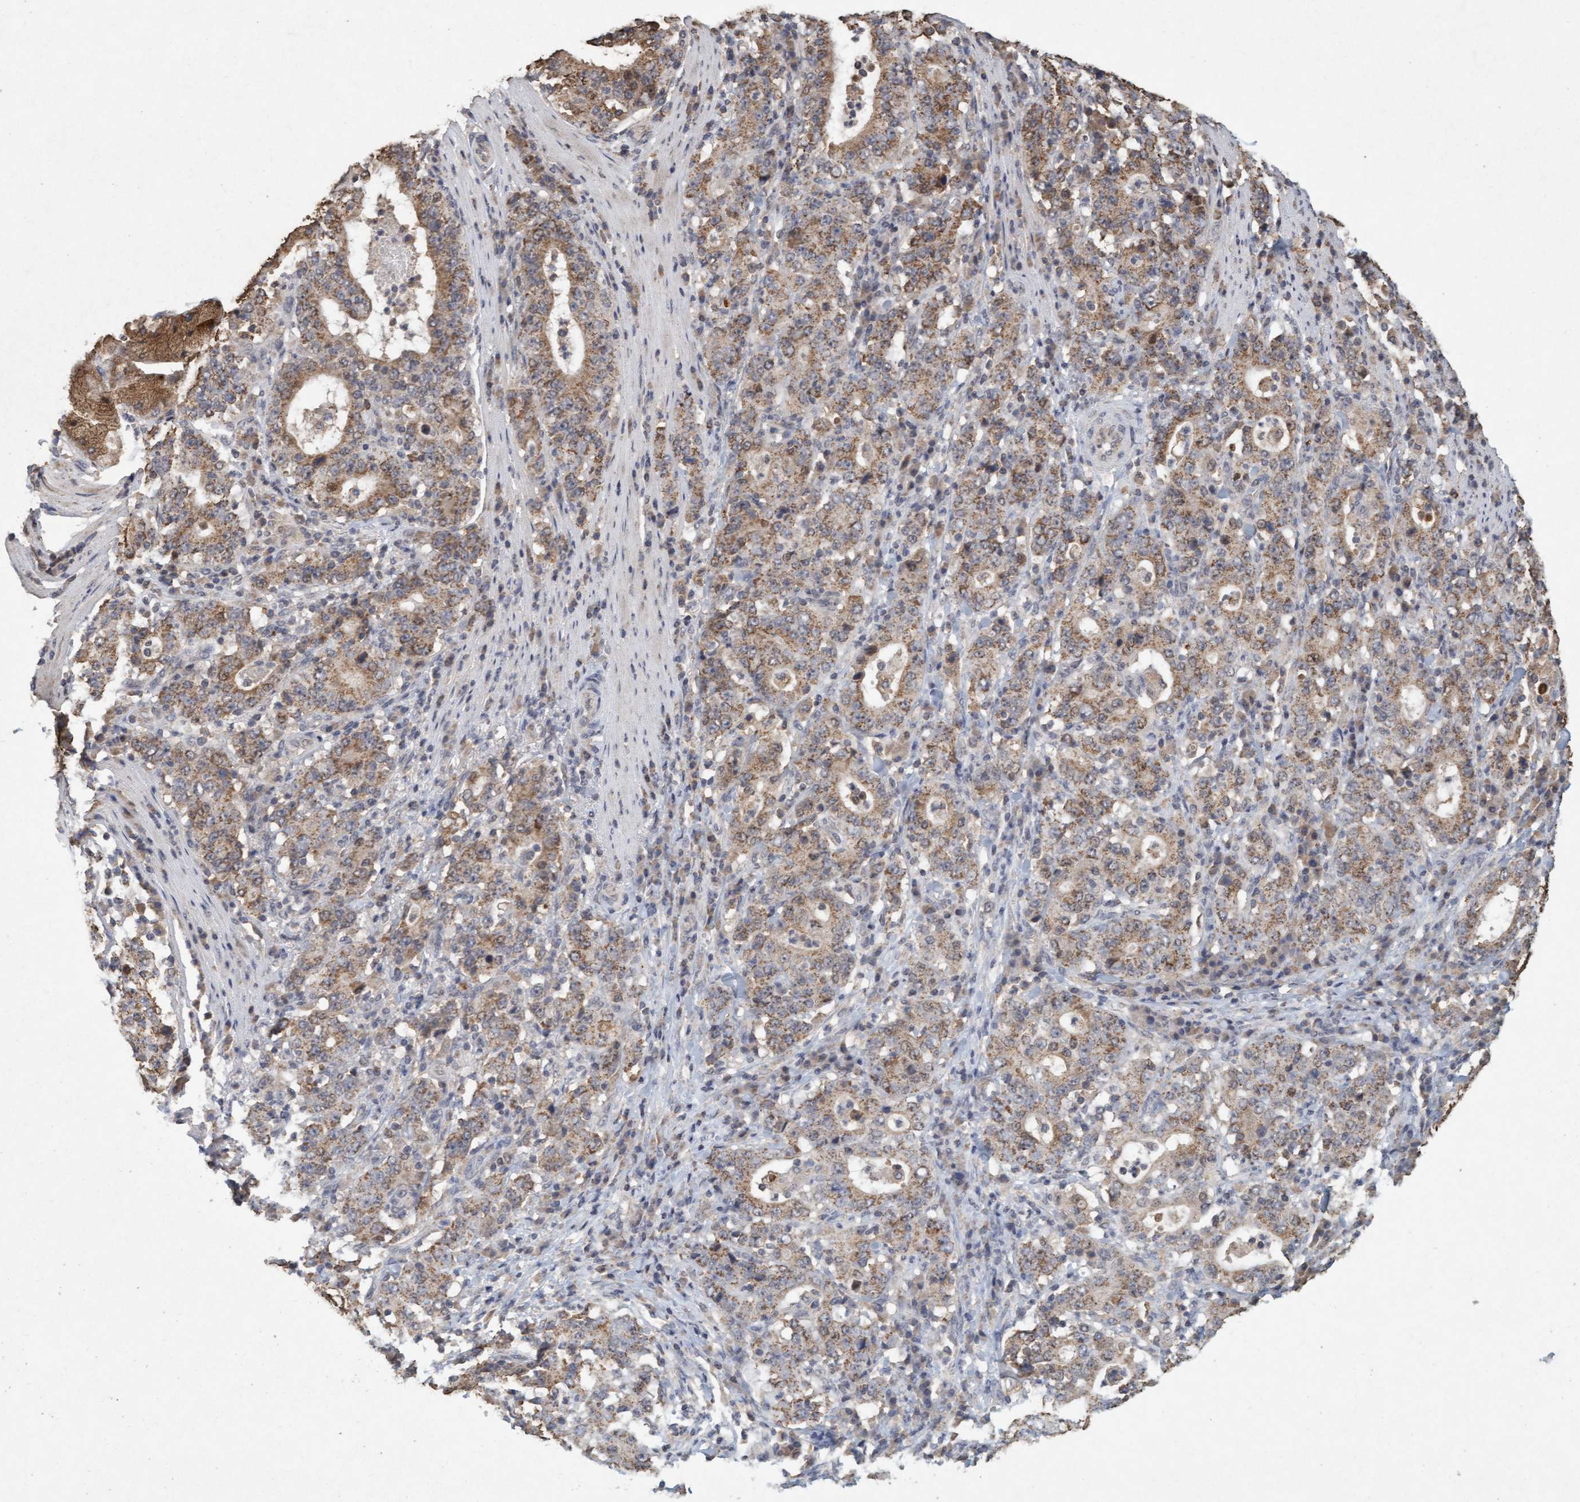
{"staining": {"intensity": "weak", "quantity": ">75%", "location": "cytoplasmic/membranous"}, "tissue": "stomach cancer", "cell_type": "Tumor cells", "image_type": "cancer", "snomed": [{"axis": "morphology", "description": "Normal tissue, NOS"}, {"axis": "morphology", "description": "Adenocarcinoma, NOS"}, {"axis": "topography", "description": "Stomach, upper"}, {"axis": "topography", "description": "Stomach"}], "caption": "IHC of stomach cancer (adenocarcinoma) demonstrates low levels of weak cytoplasmic/membranous expression in about >75% of tumor cells.", "gene": "VSIG8", "patient": {"sex": "male", "age": 59}}